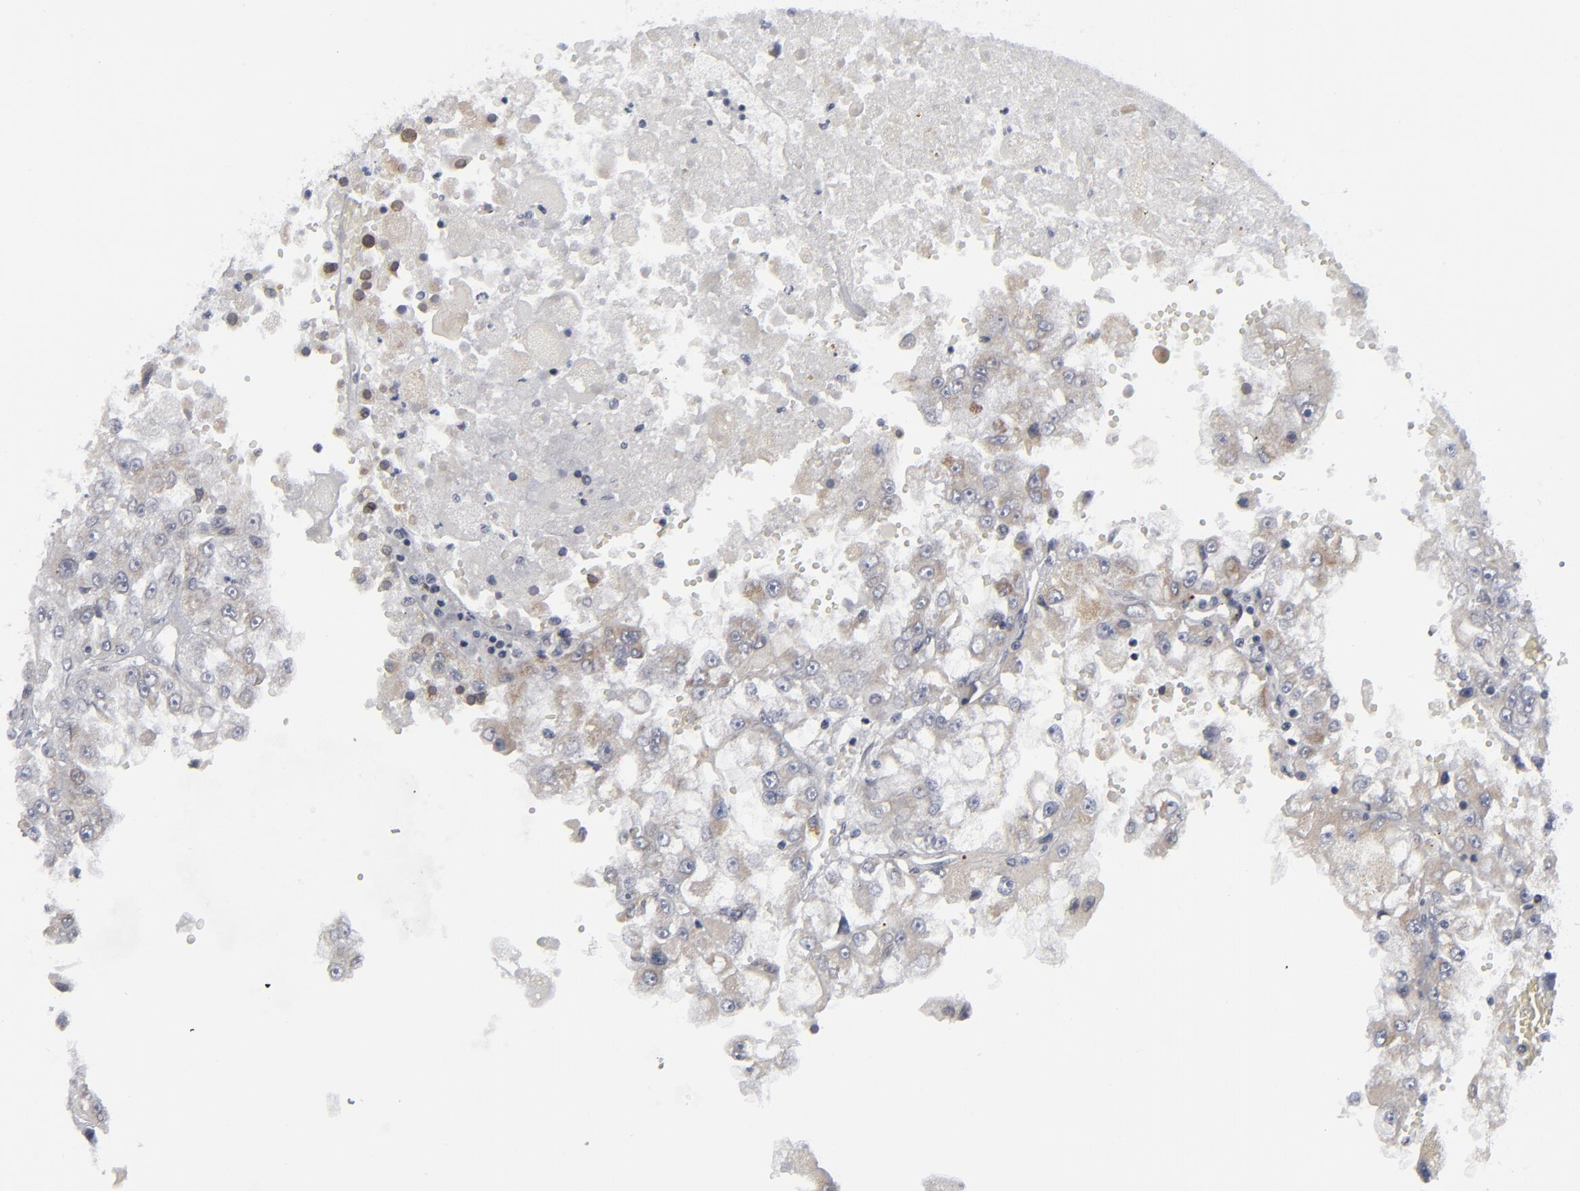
{"staining": {"intensity": "negative", "quantity": "none", "location": "none"}, "tissue": "renal cancer", "cell_type": "Tumor cells", "image_type": "cancer", "snomed": [{"axis": "morphology", "description": "Adenocarcinoma, NOS"}, {"axis": "topography", "description": "Kidney"}], "caption": "IHC photomicrograph of renal cancer (adenocarcinoma) stained for a protein (brown), which reveals no expression in tumor cells.", "gene": "NUP88", "patient": {"sex": "female", "age": 83}}